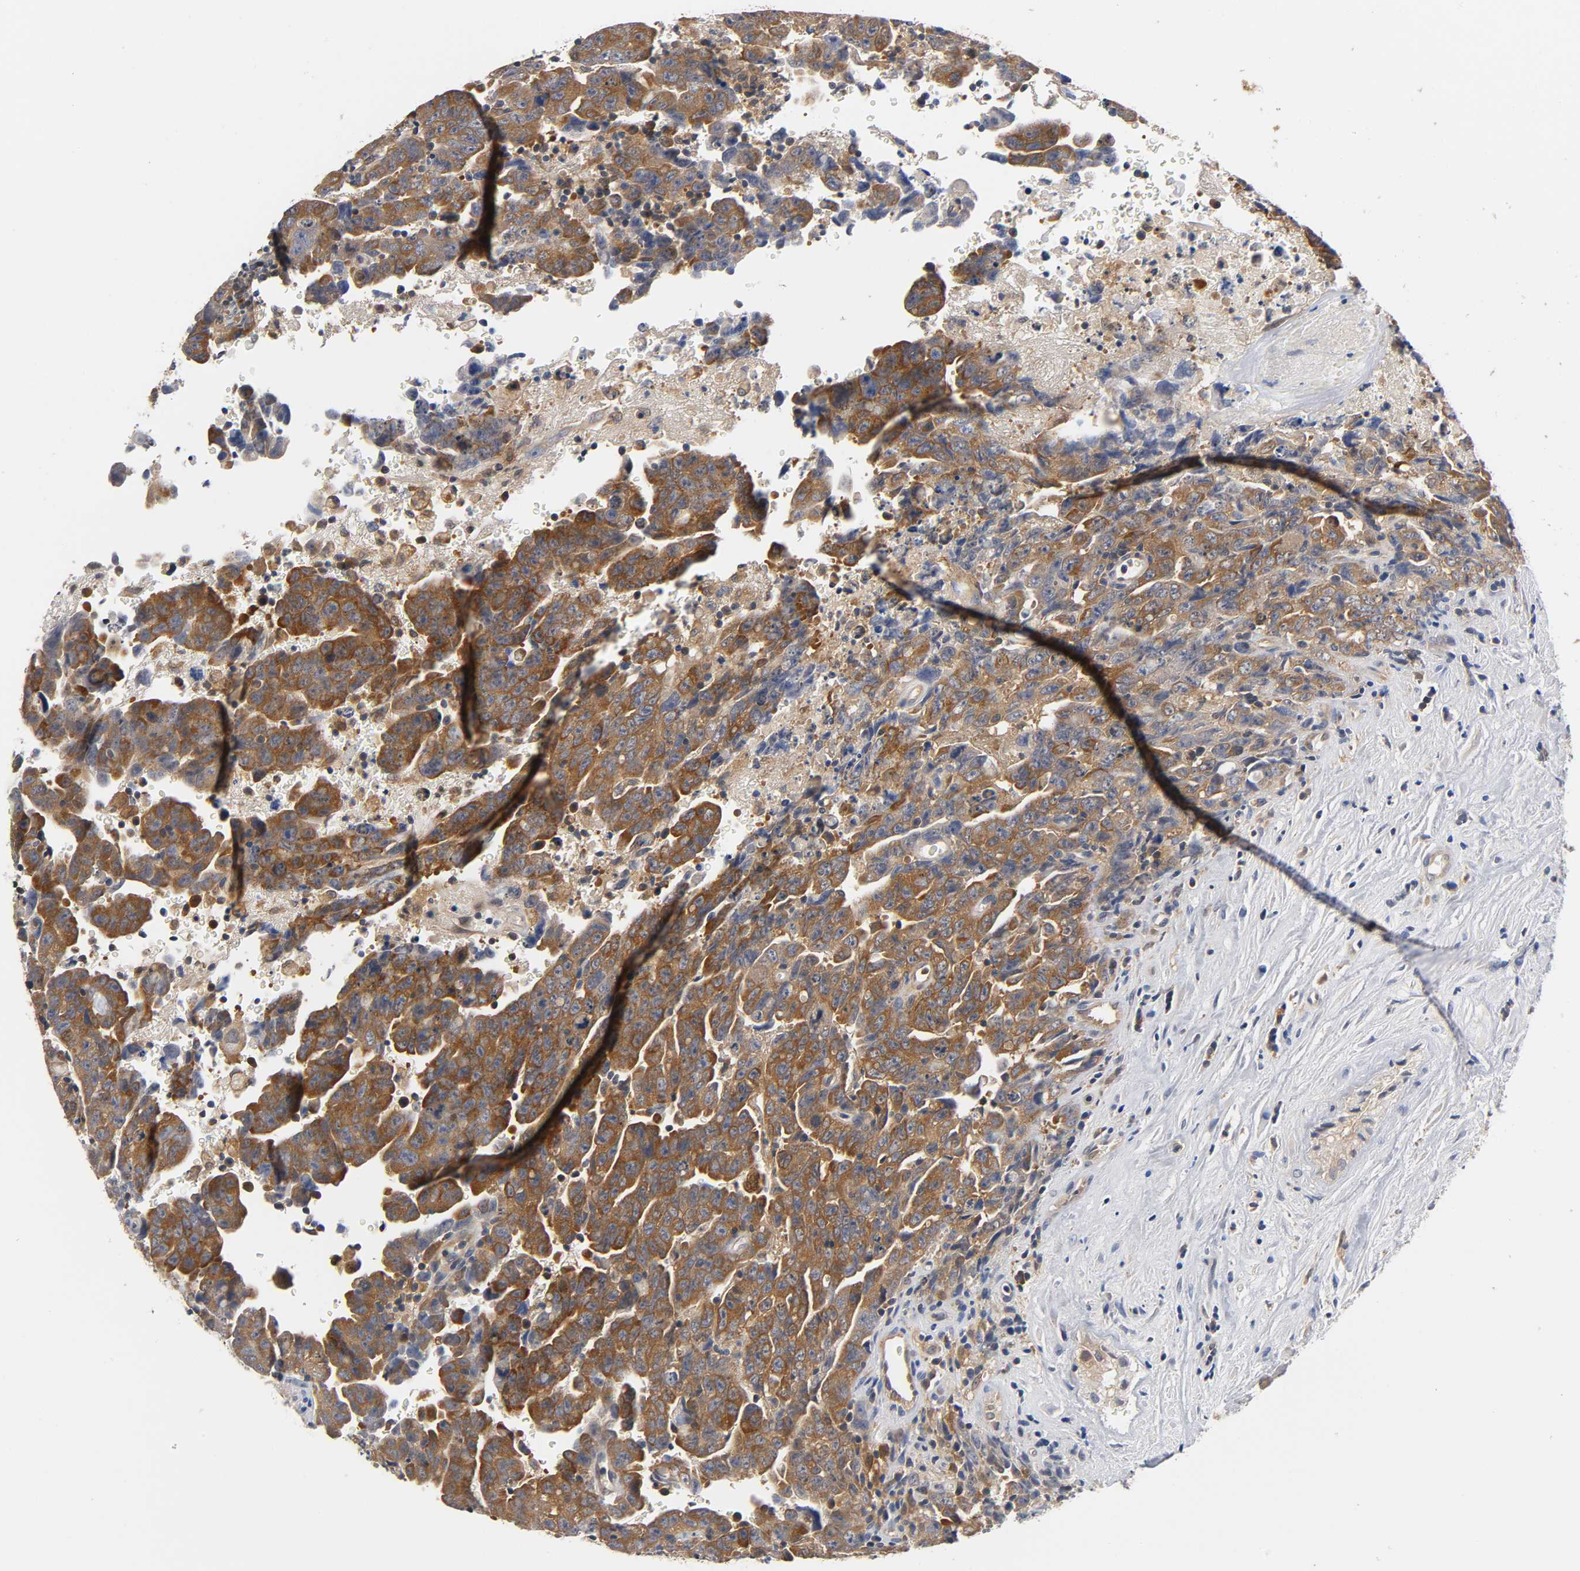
{"staining": {"intensity": "moderate", "quantity": ">75%", "location": "cytoplasmic/membranous"}, "tissue": "testis cancer", "cell_type": "Tumor cells", "image_type": "cancer", "snomed": [{"axis": "morphology", "description": "Carcinoma, Embryonal, NOS"}, {"axis": "topography", "description": "Testis"}], "caption": "Moderate cytoplasmic/membranous positivity for a protein is seen in about >75% of tumor cells of testis cancer (embryonal carcinoma) using immunohistochemistry (IHC).", "gene": "FYN", "patient": {"sex": "male", "age": 28}}